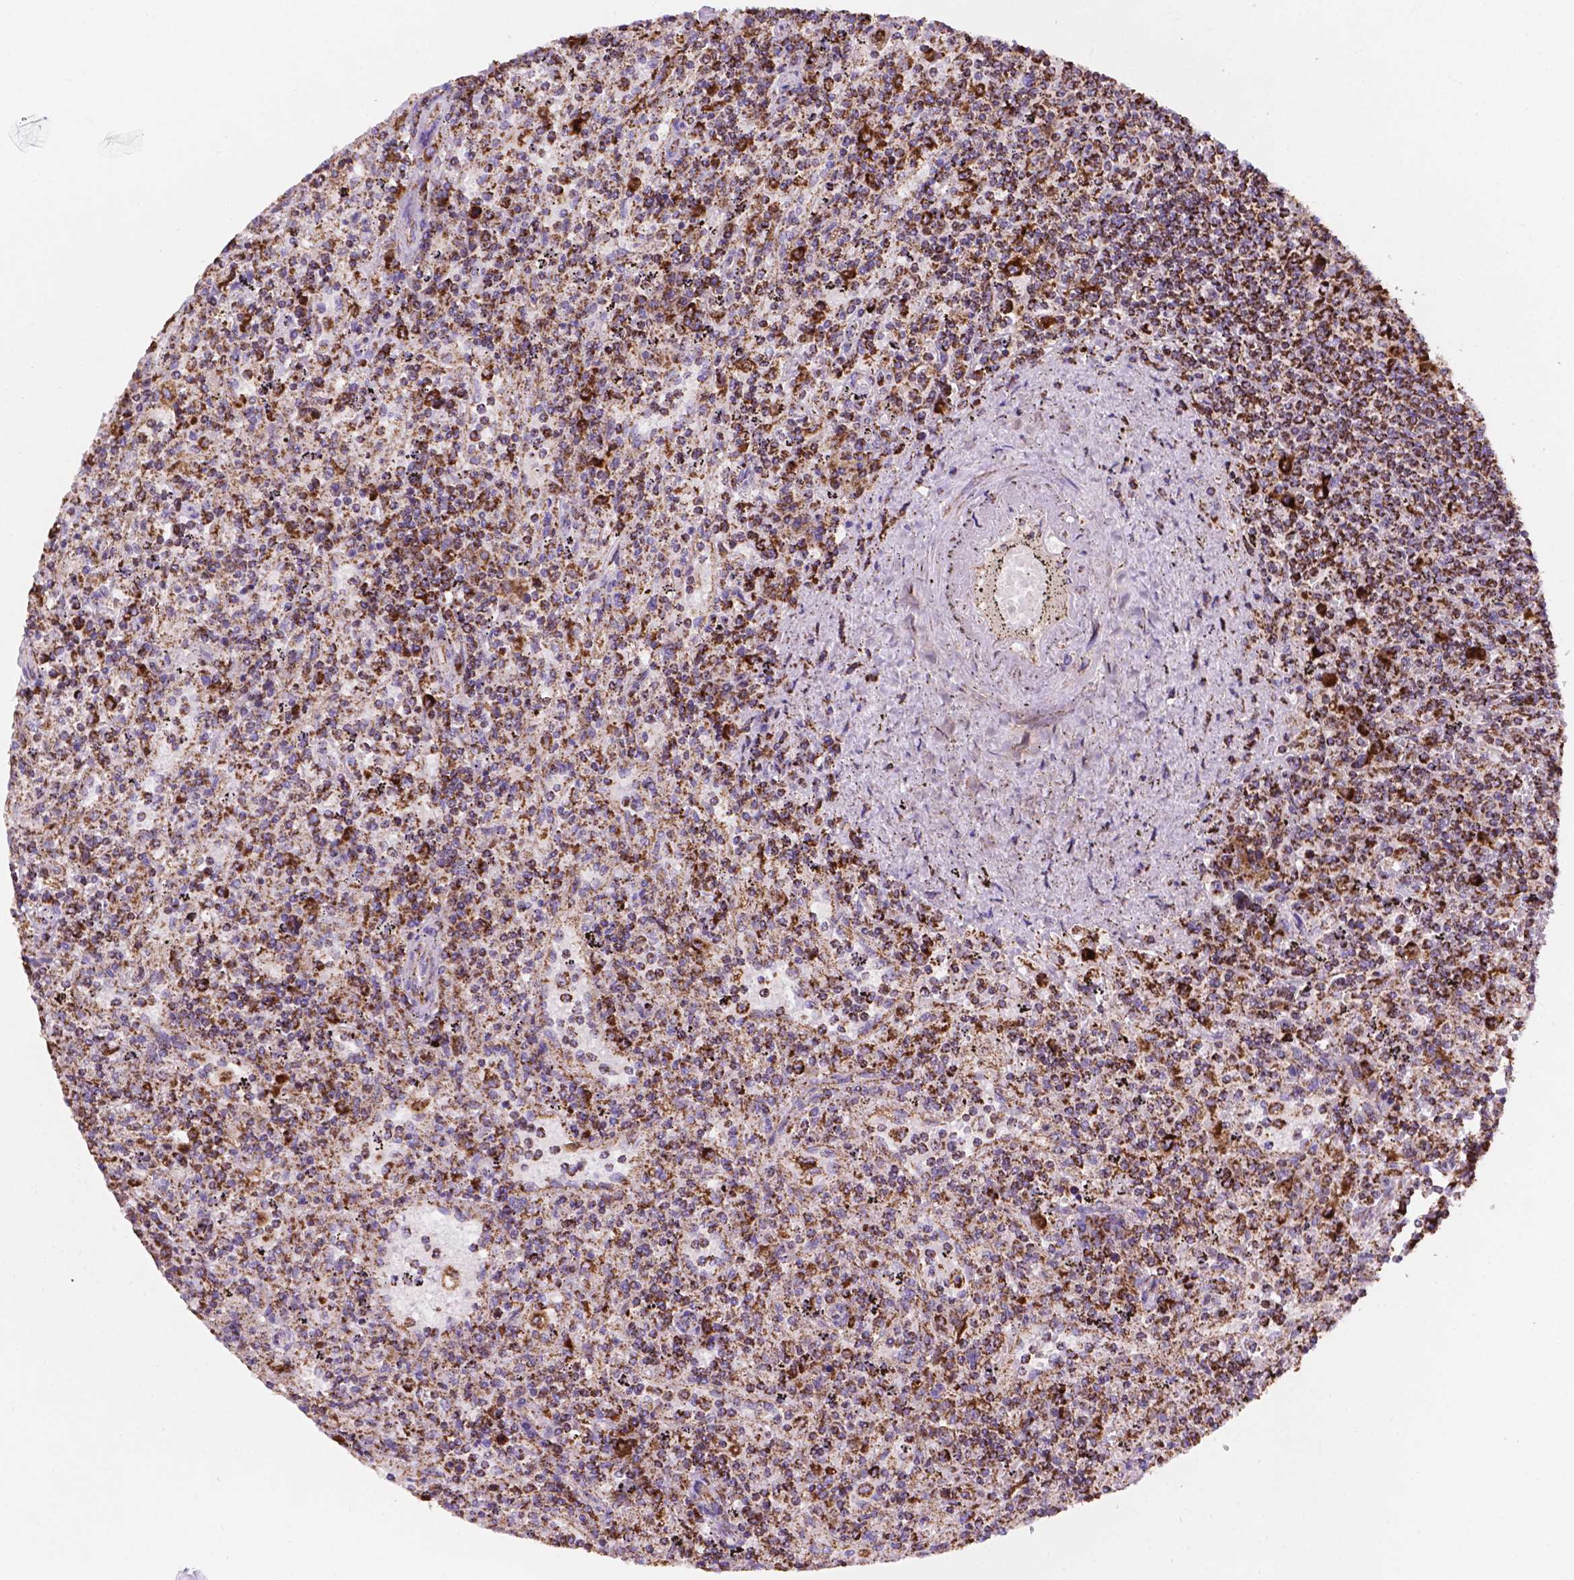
{"staining": {"intensity": "strong", "quantity": "25%-75%", "location": "cytoplasmic/membranous"}, "tissue": "lymphoma", "cell_type": "Tumor cells", "image_type": "cancer", "snomed": [{"axis": "morphology", "description": "Malignant lymphoma, non-Hodgkin's type, Low grade"}, {"axis": "topography", "description": "Spleen"}], "caption": "Protein analysis of low-grade malignant lymphoma, non-Hodgkin's type tissue demonstrates strong cytoplasmic/membranous staining in about 25%-75% of tumor cells.", "gene": "HSPD1", "patient": {"sex": "male", "age": 62}}